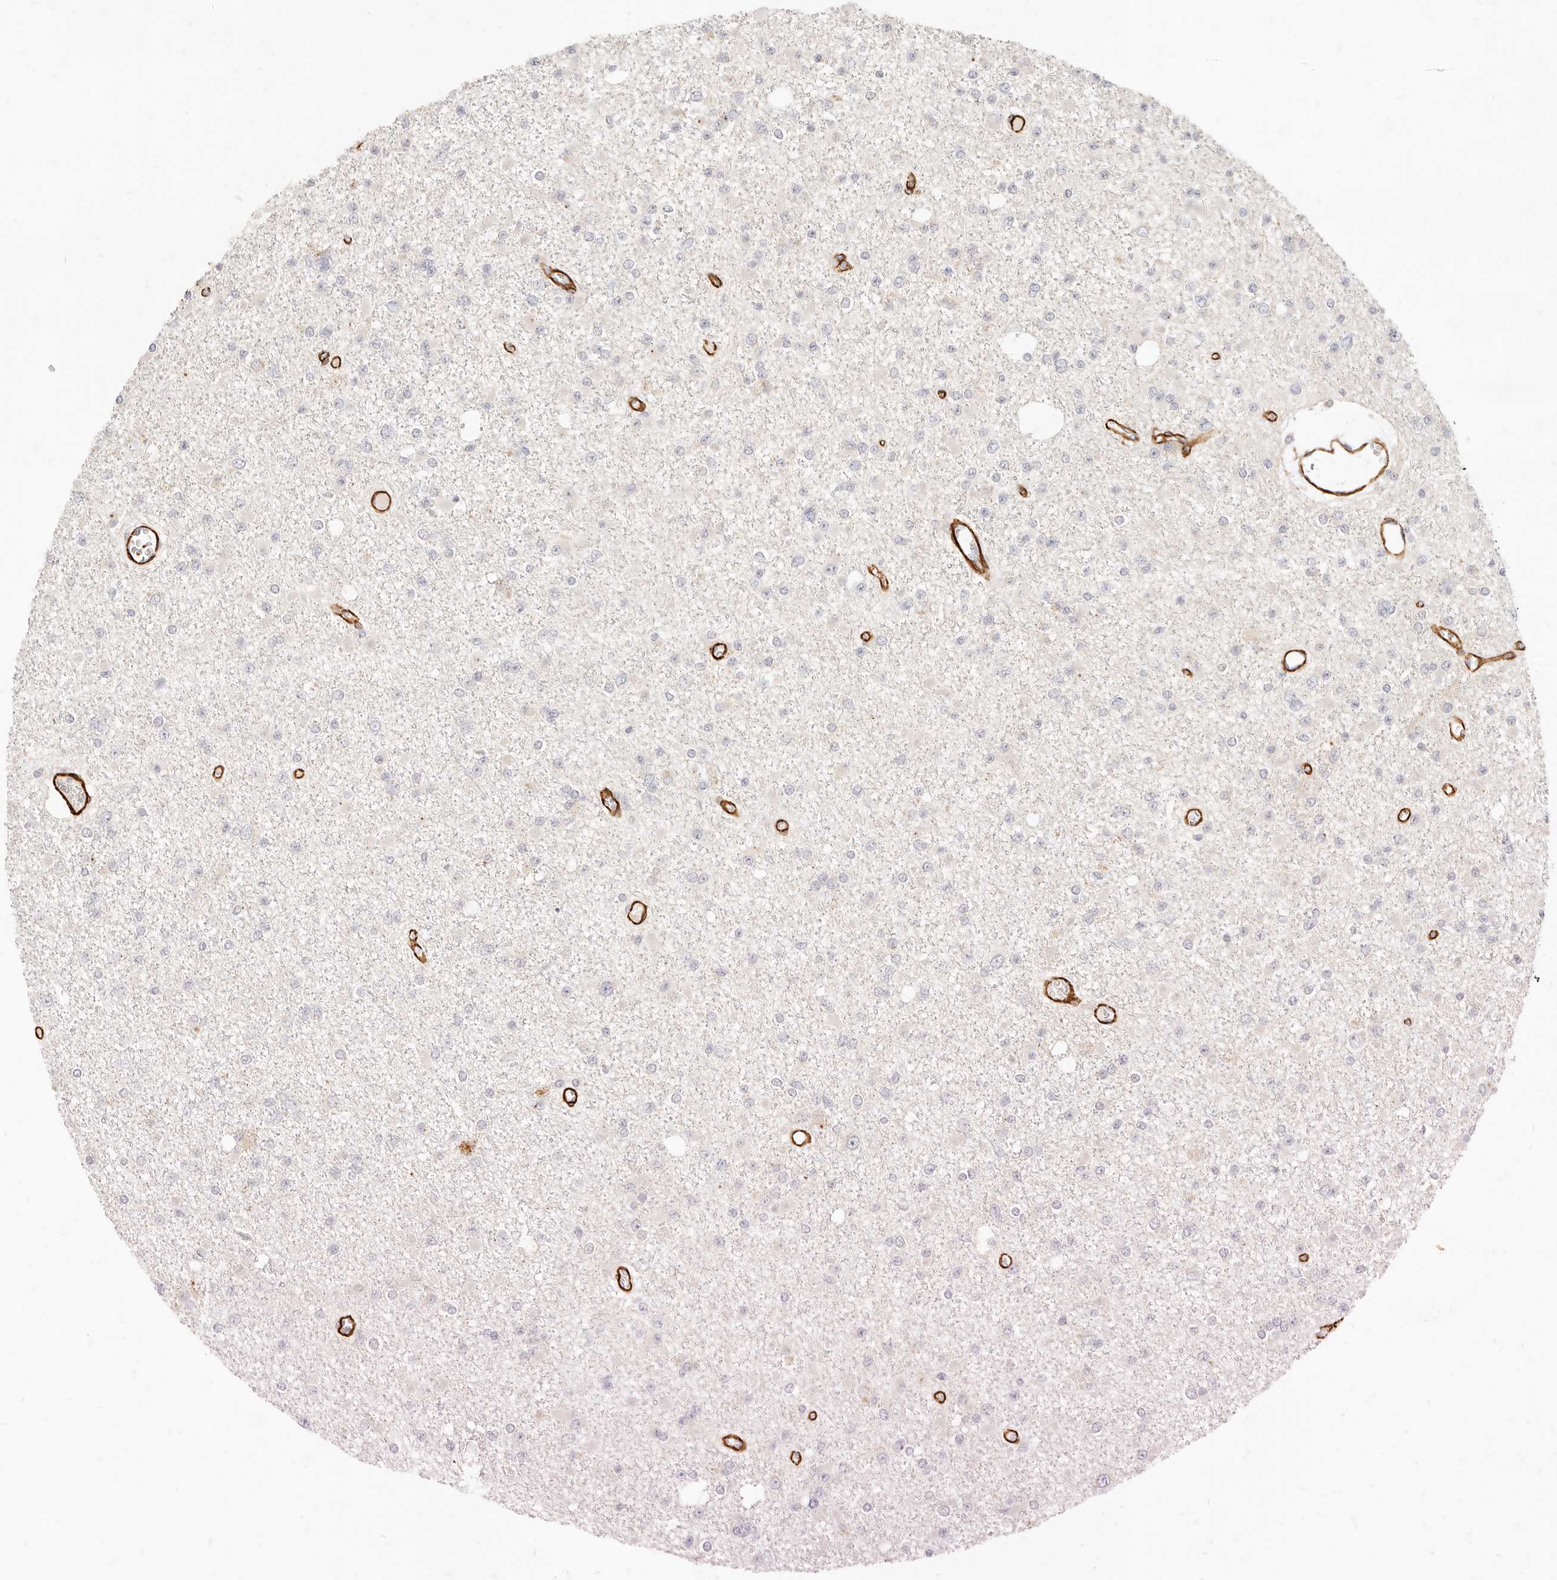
{"staining": {"intensity": "negative", "quantity": "none", "location": "none"}, "tissue": "glioma", "cell_type": "Tumor cells", "image_type": "cancer", "snomed": [{"axis": "morphology", "description": "Glioma, malignant, Low grade"}, {"axis": "topography", "description": "Brain"}], "caption": "Tumor cells show no significant positivity in malignant low-grade glioma. (Brightfield microscopy of DAB (3,3'-diaminobenzidine) immunohistochemistry at high magnification).", "gene": "TMTC2", "patient": {"sex": "female", "age": 22}}